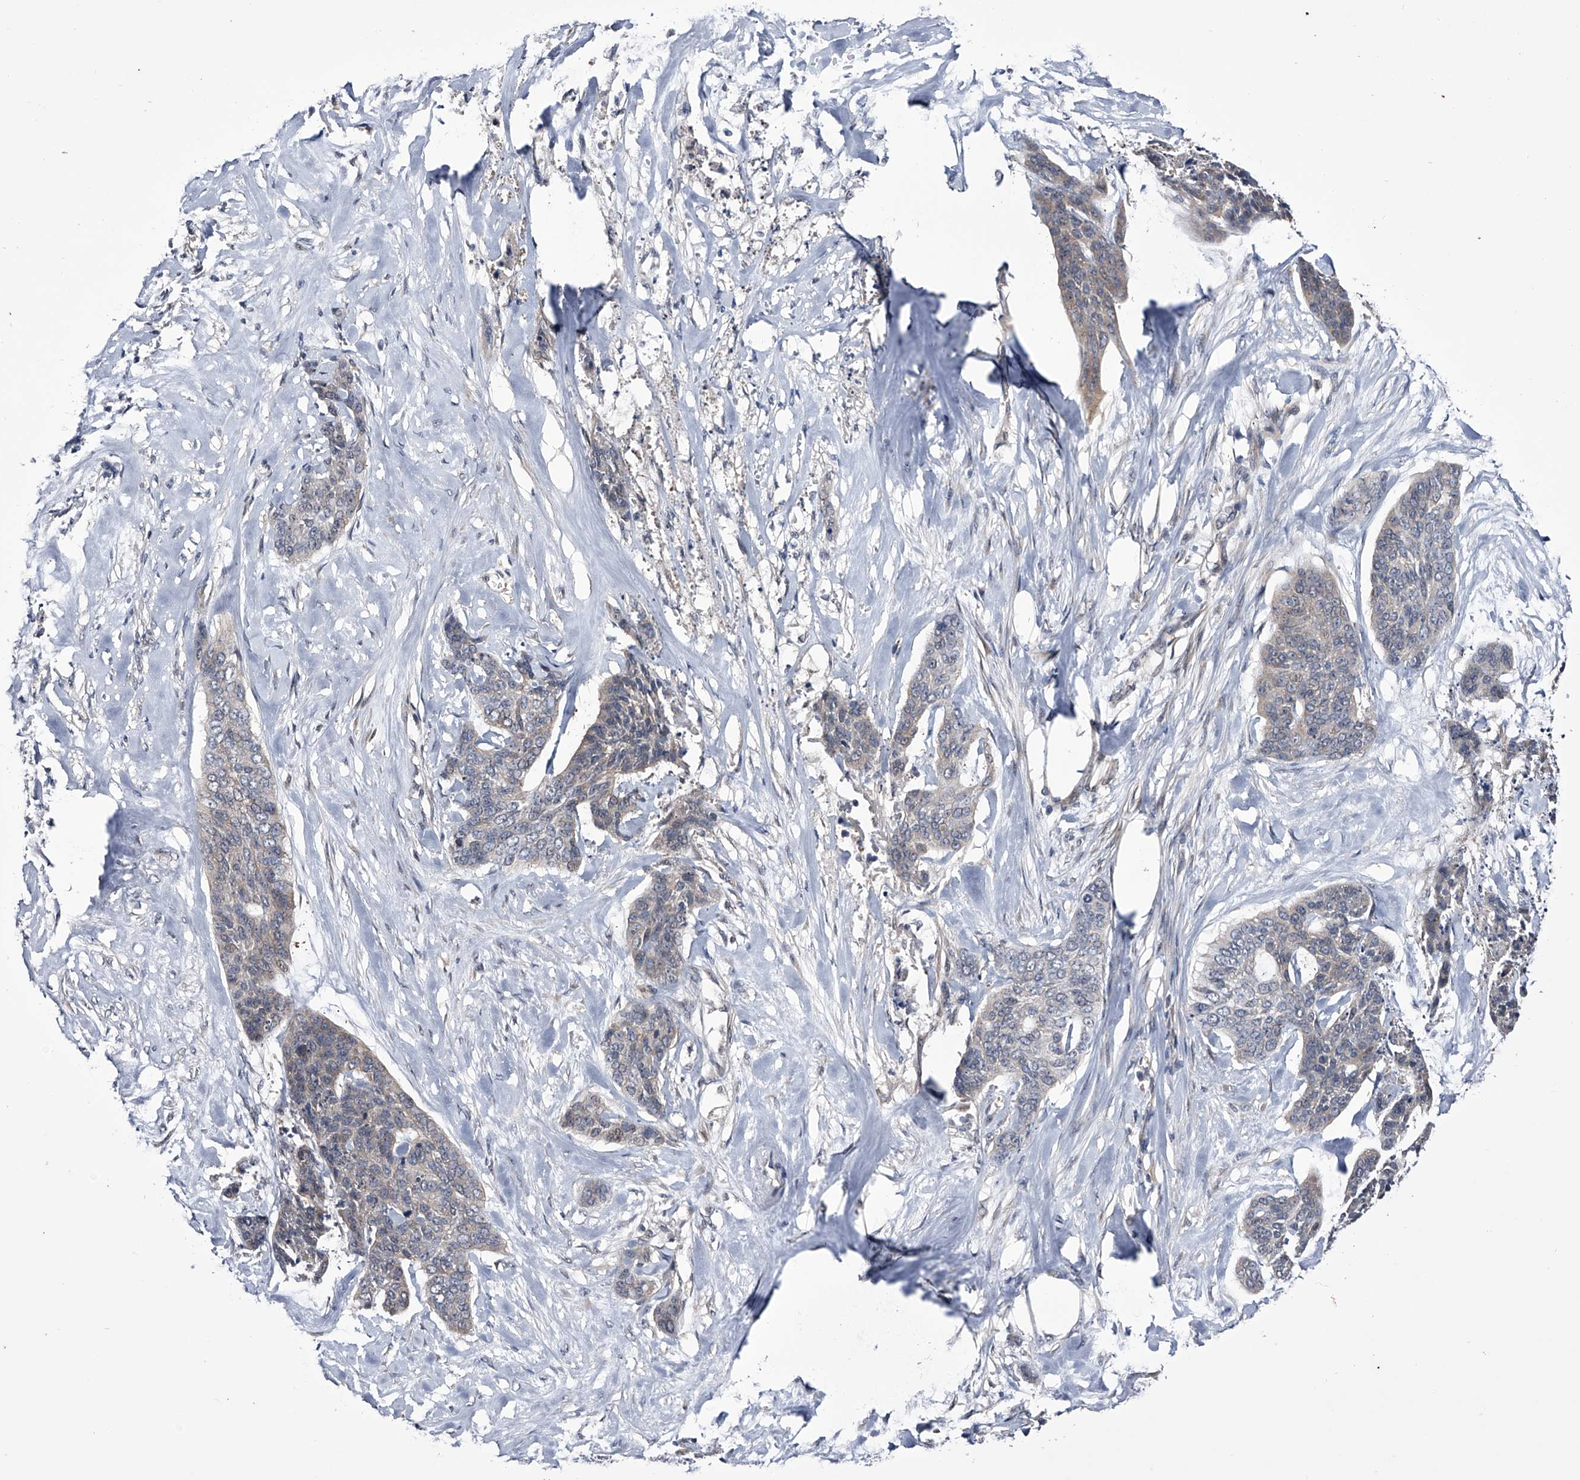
{"staining": {"intensity": "weak", "quantity": "<25%", "location": "cytoplasmic/membranous"}, "tissue": "skin cancer", "cell_type": "Tumor cells", "image_type": "cancer", "snomed": [{"axis": "morphology", "description": "Basal cell carcinoma"}, {"axis": "topography", "description": "Skin"}], "caption": "A high-resolution histopathology image shows immunohistochemistry (IHC) staining of basal cell carcinoma (skin), which demonstrates no significant staining in tumor cells. The staining is performed using DAB brown chromogen with nuclei counter-stained in using hematoxylin.", "gene": "PAN3", "patient": {"sex": "female", "age": 64}}